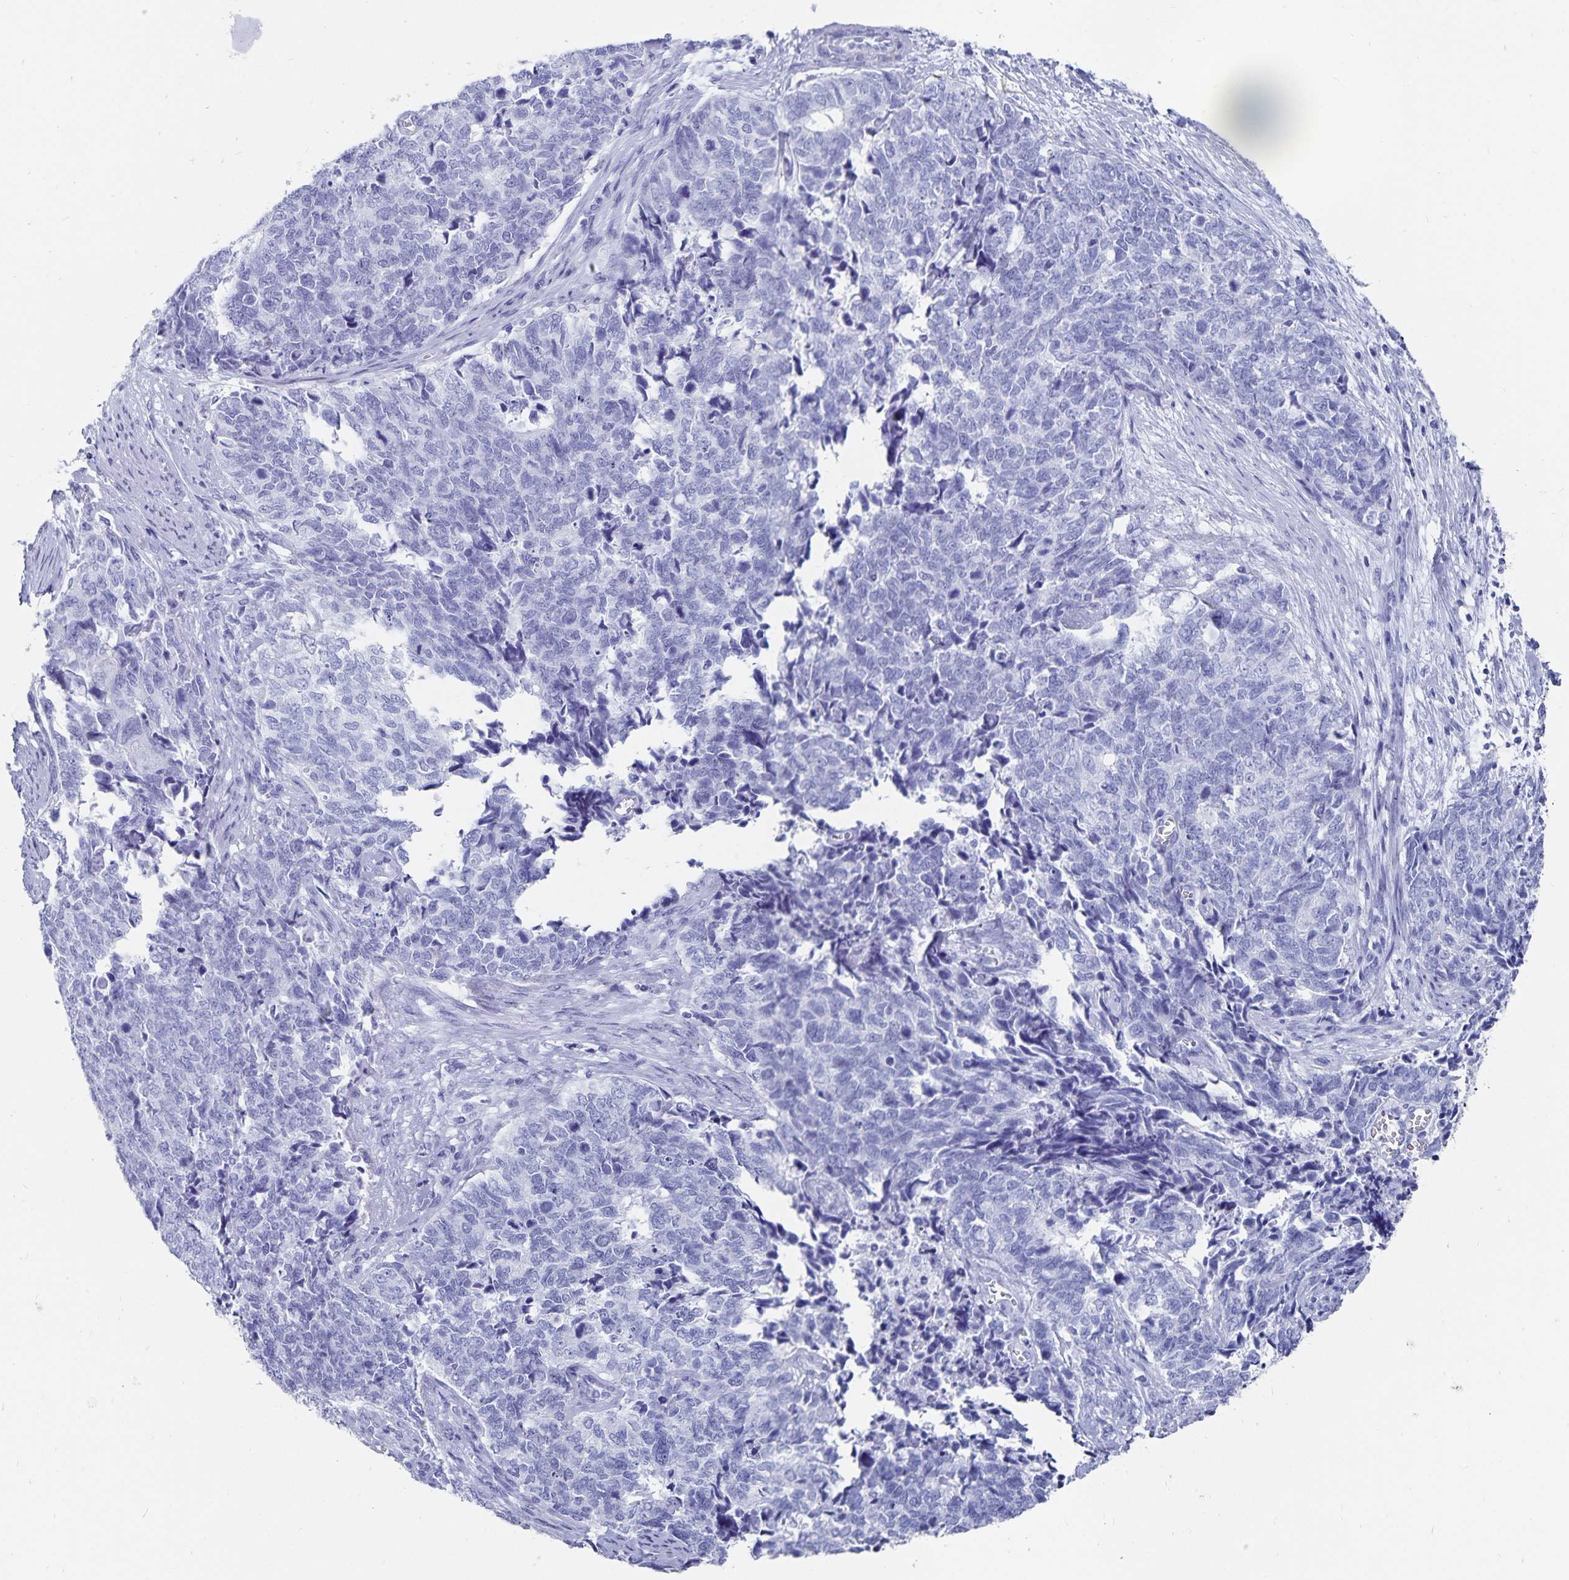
{"staining": {"intensity": "negative", "quantity": "none", "location": "none"}, "tissue": "cervical cancer", "cell_type": "Tumor cells", "image_type": "cancer", "snomed": [{"axis": "morphology", "description": "Adenocarcinoma, NOS"}, {"axis": "topography", "description": "Cervix"}], "caption": "The immunohistochemistry histopathology image has no significant staining in tumor cells of cervical adenocarcinoma tissue.", "gene": "ADH1A", "patient": {"sex": "female", "age": 63}}